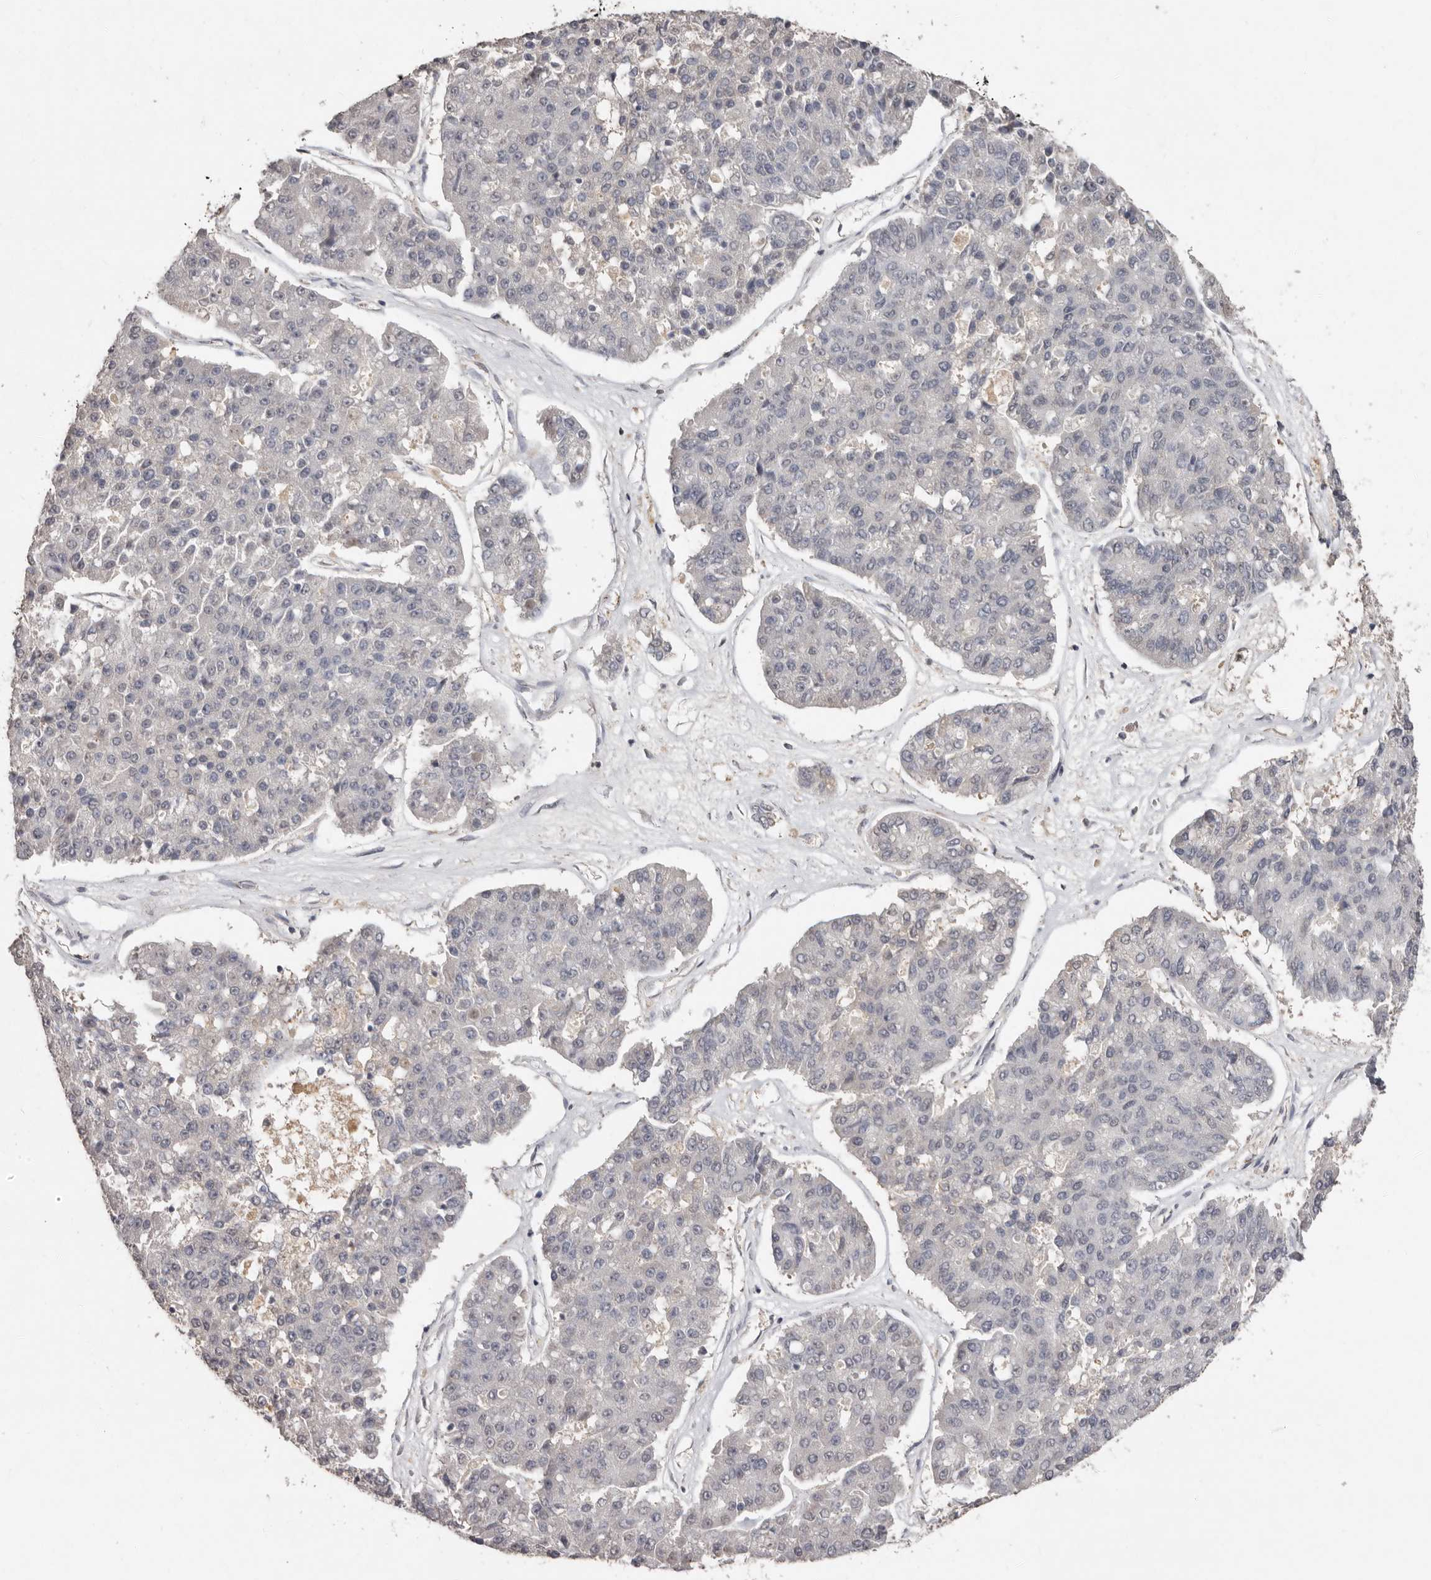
{"staining": {"intensity": "negative", "quantity": "none", "location": "none"}, "tissue": "pancreatic cancer", "cell_type": "Tumor cells", "image_type": "cancer", "snomed": [{"axis": "morphology", "description": "Adenocarcinoma, NOS"}, {"axis": "topography", "description": "Pancreas"}], "caption": "This is an immunohistochemistry (IHC) histopathology image of human pancreatic adenocarcinoma. There is no expression in tumor cells.", "gene": "SULT1E1", "patient": {"sex": "male", "age": 50}}